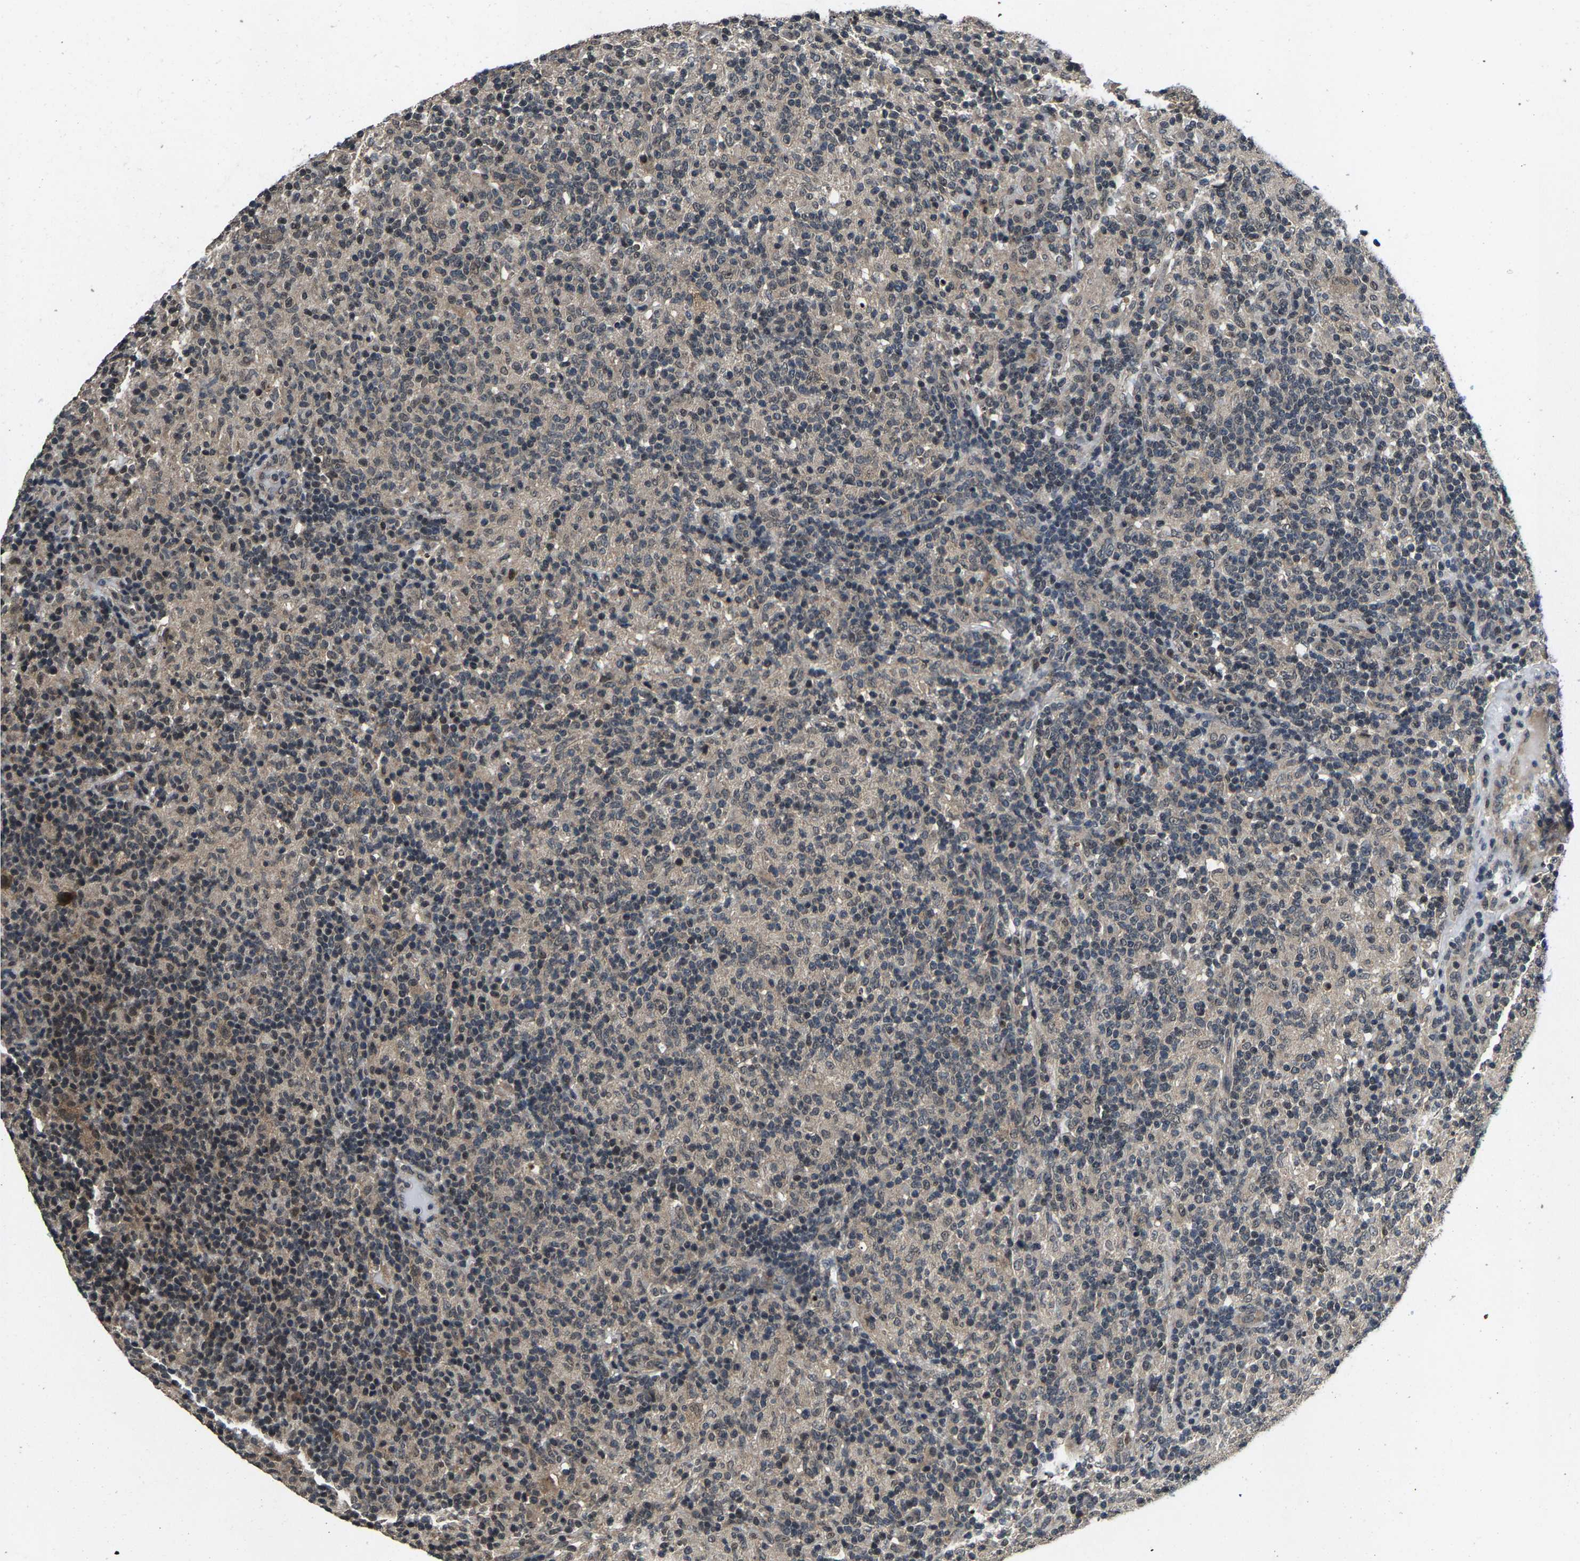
{"staining": {"intensity": "weak", "quantity": "<25%", "location": "nuclear"}, "tissue": "lymphoma", "cell_type": "Tumor cells", "image_type": "cancer", "snomed": [{"axis": "morphology", "description": "Hodgkin's disease, NOS"}, {"axis": "topography", "description": "Lymph node"}], "caption": "Tumor cells show no significant positivity in Hodgkin's disease. (DAB (3,3'-diaminobenzidine) immunohistochemistry (IHC) with hematoxylin counter stain).", "gene": "HUWE1", "patient": {"sex": "male", "age": 70}}